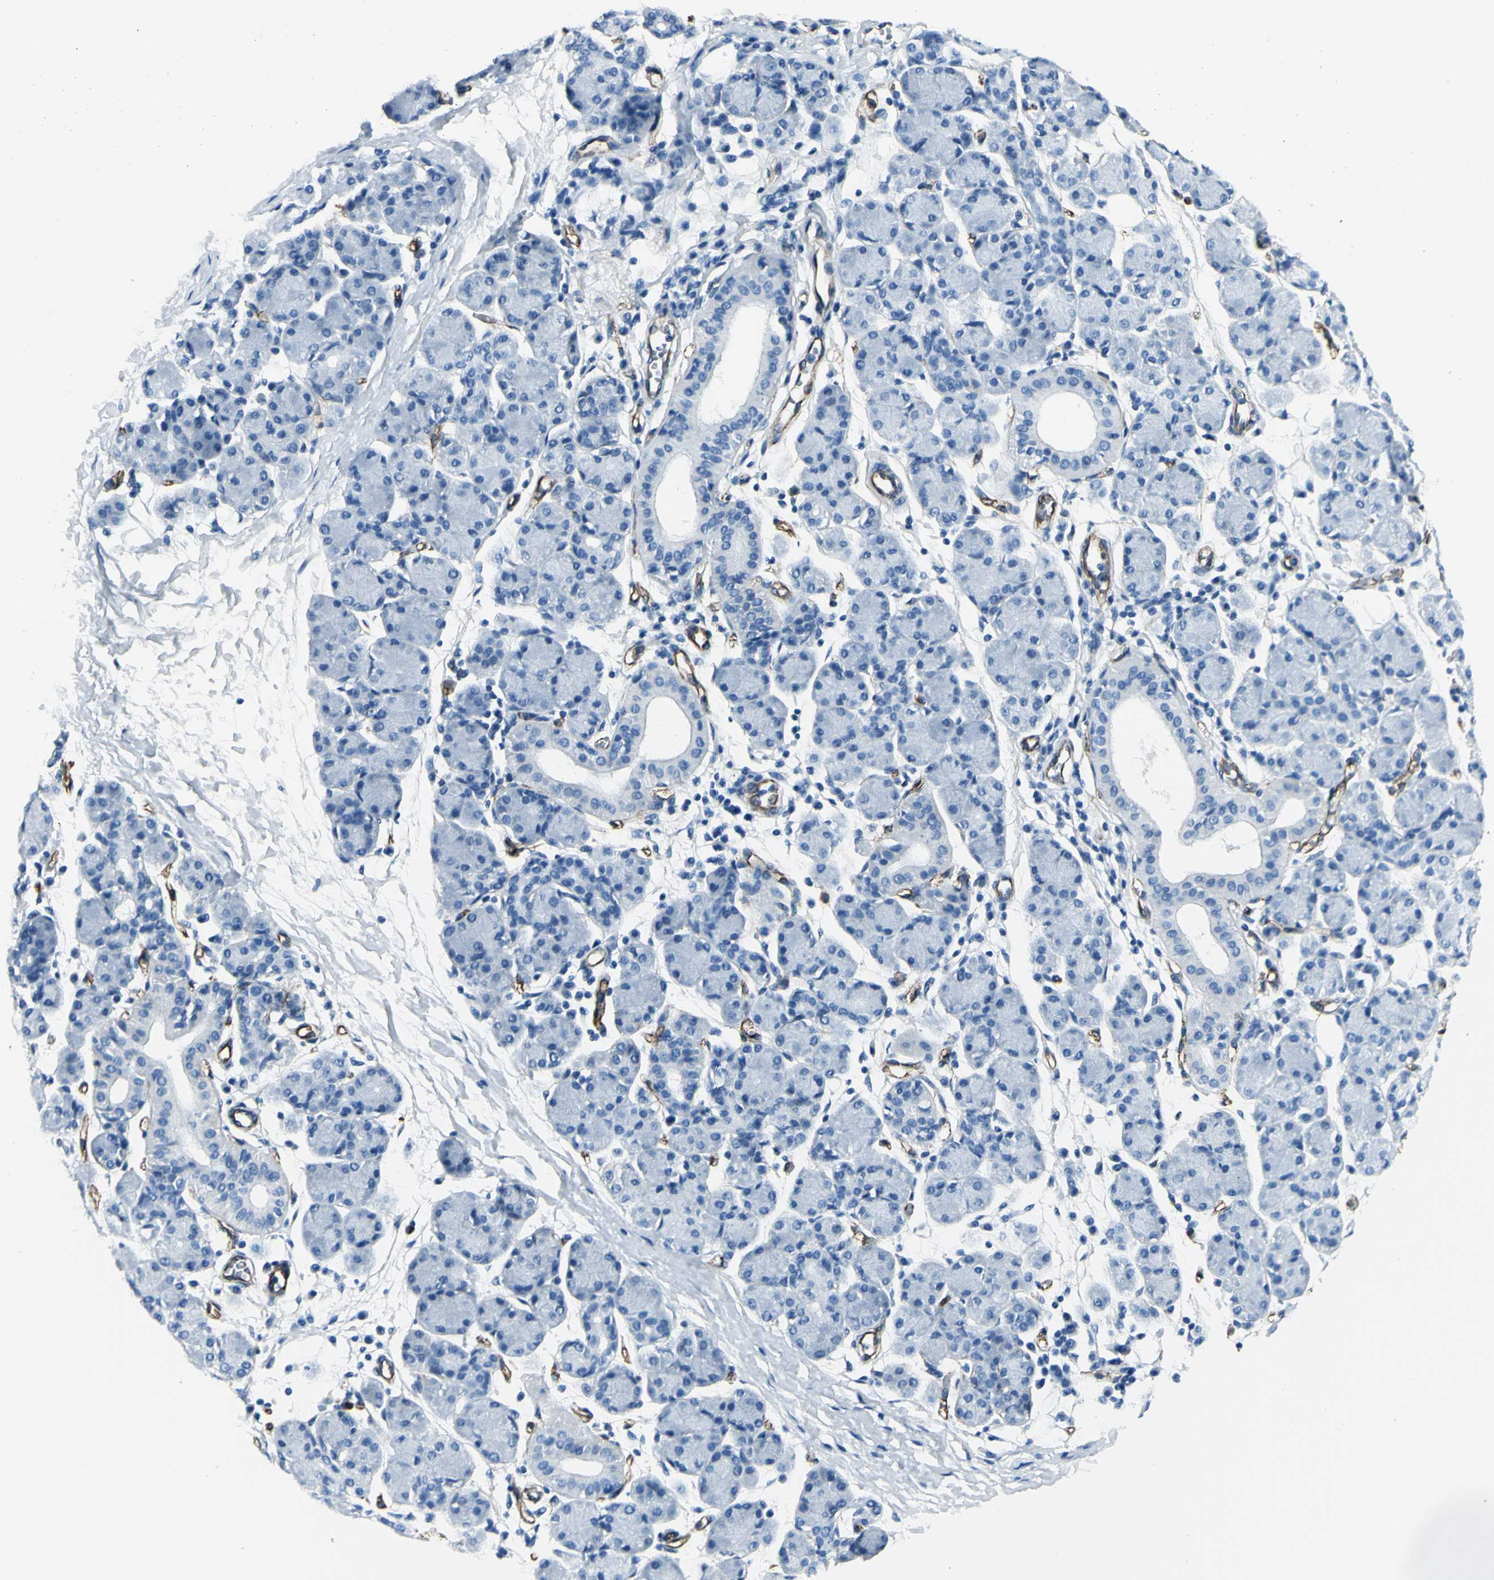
{"staining": {"intensity": "negative", "quantity": "none", "location": "none"}, "tissue": "salivary gland", "cell_type": "Glandular cells", "image_type": "normal", "snomed": [{"axis": "morphology", "description": "Normal tissue, NOS"}, {"axis": "morphology", "description": "Inflammation, NOS"}, {"axis": "topography", "description": "Lymph node"}, {"axis": "topography", "description": "Salivary gland"}], "caption": "Micrograph shows no protein staining in glandular cells of normal salivary gland.", "gene": "PTH2R", "patient": {"sex": "male", "age": 3}}